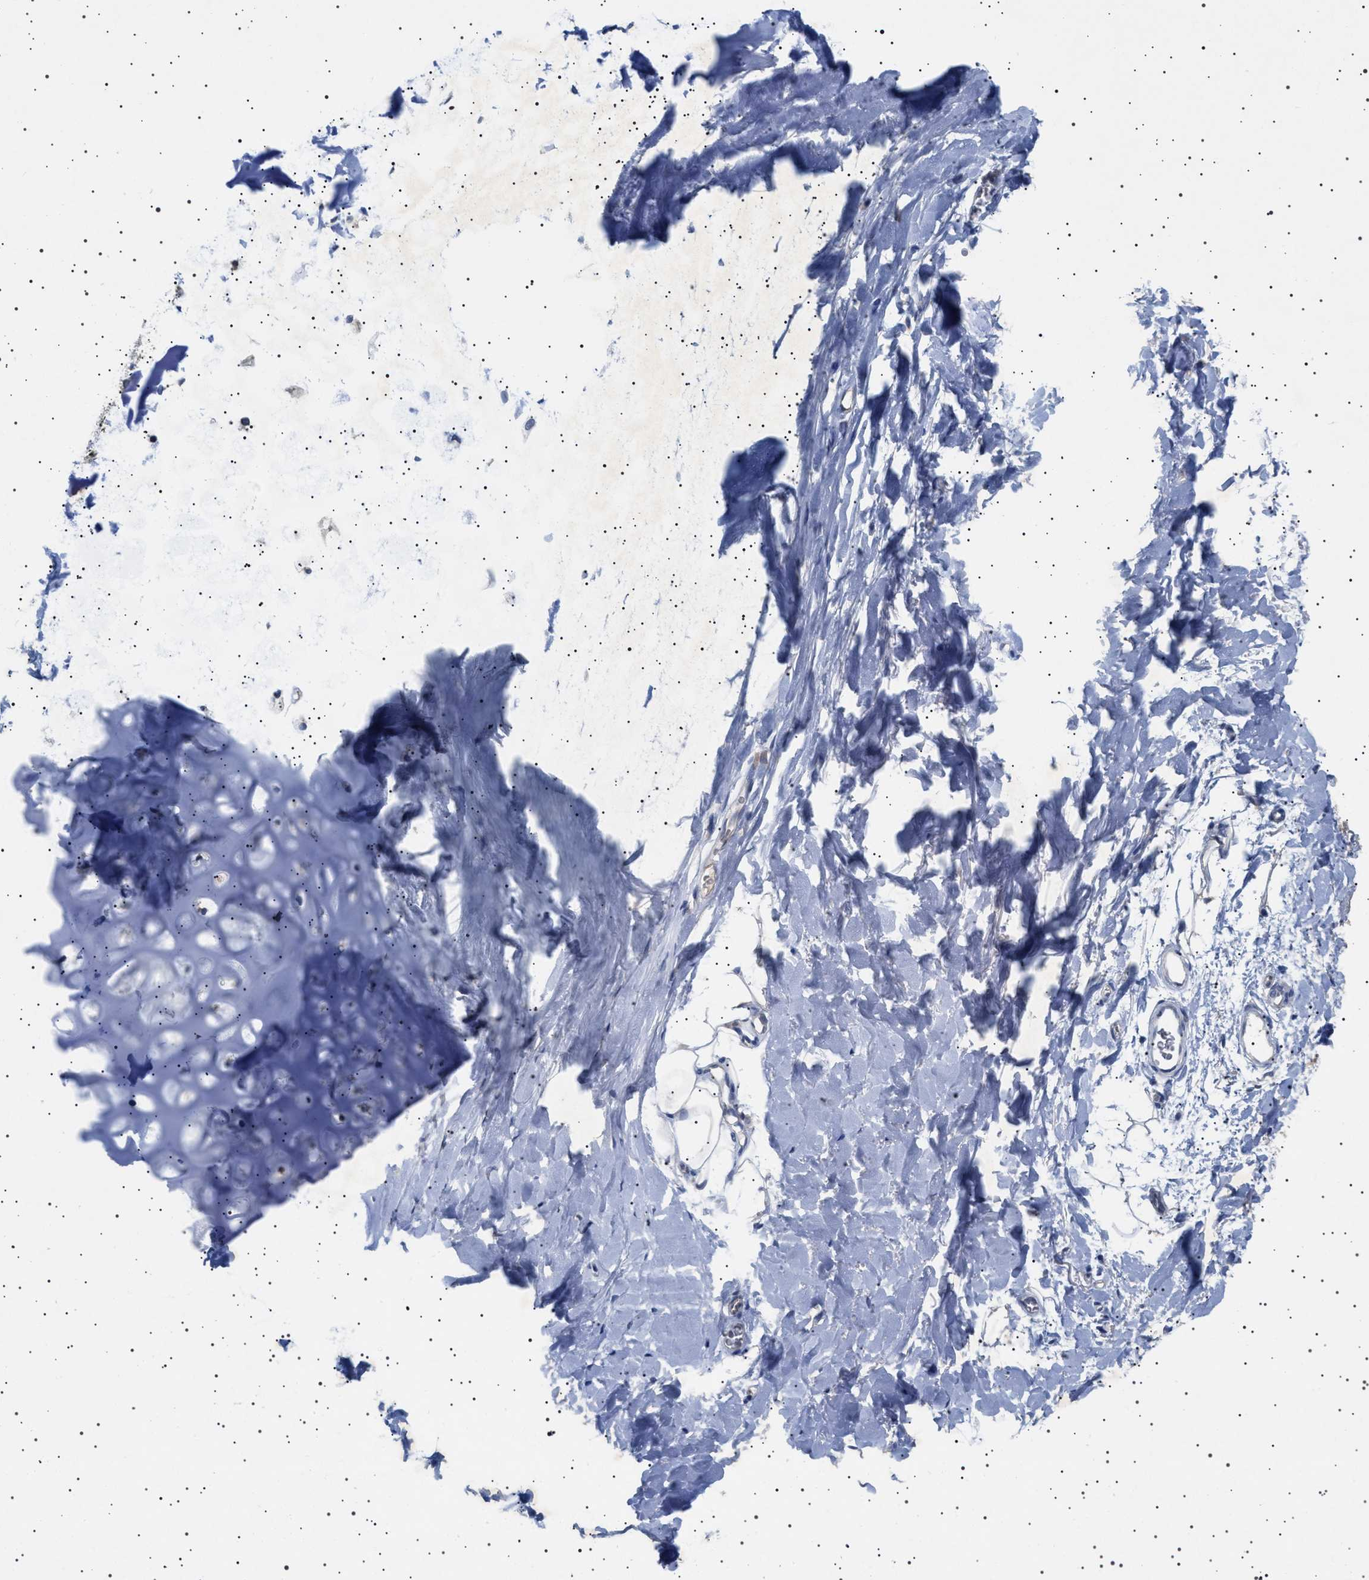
{"staining": {"intensity": "negative", "quantity": "none", "location": "none"}, "tissue": "soft tissue", "cell_type": "Chondrocytes", "image_type": "normal", "snomed": [{"axis": "morphology", "description": "Normal tissue, NOS"}, {"axis": "topography", "description": "Cartilage tissue"}, {"axis": "topography", "description": "Bronchus"}], "caption": "Immunohistochemical staining of unremarkable soft tissue shows no significant staining in chondrocytes. (DAB (3,3'-diaminobenzidine) immunohistochemistry (IHC), high magnification).", "gene": "NUP93", "patient": {"sex": "female", "age": 53}}